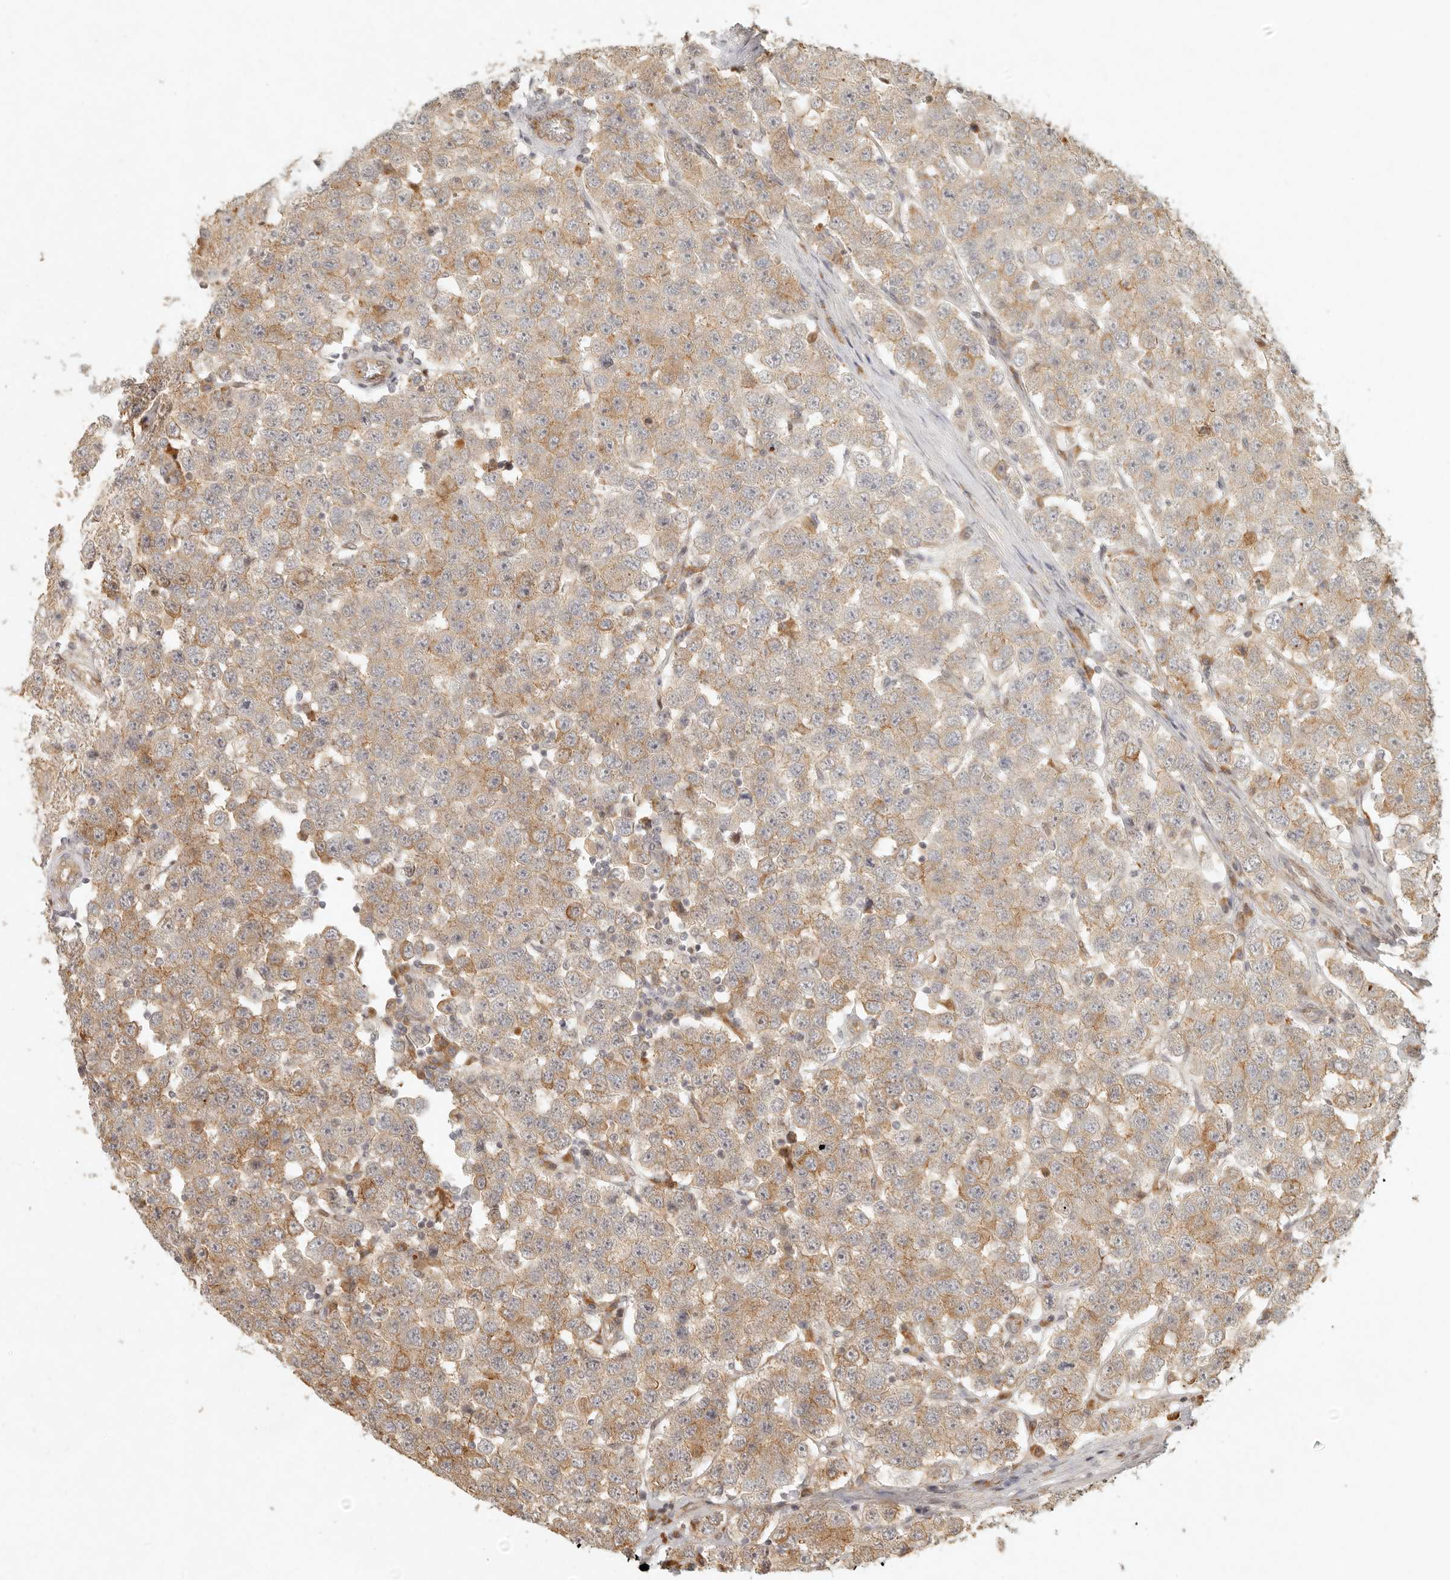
{"staining": {"intensity": "moderate", "quantity": ">75%", "location": "cytoplasmic/membranous"}, "tissue": "testis cancer", "cell_type": "Tumor cells", "image_type": "cancer", "snomed": [{"axis": "morphology", "description": "Seminoma, NOS"}, {"axis": "topography", "description": "Testis"}], "caption": "Human testis seminoma stained with a brown dye reveals moderate cytoplasmic/membranous positive positivity in approximately >75% of tumor cells.", "gene": "KLHL38", "patient": {"sex": "male", "age": 28}}